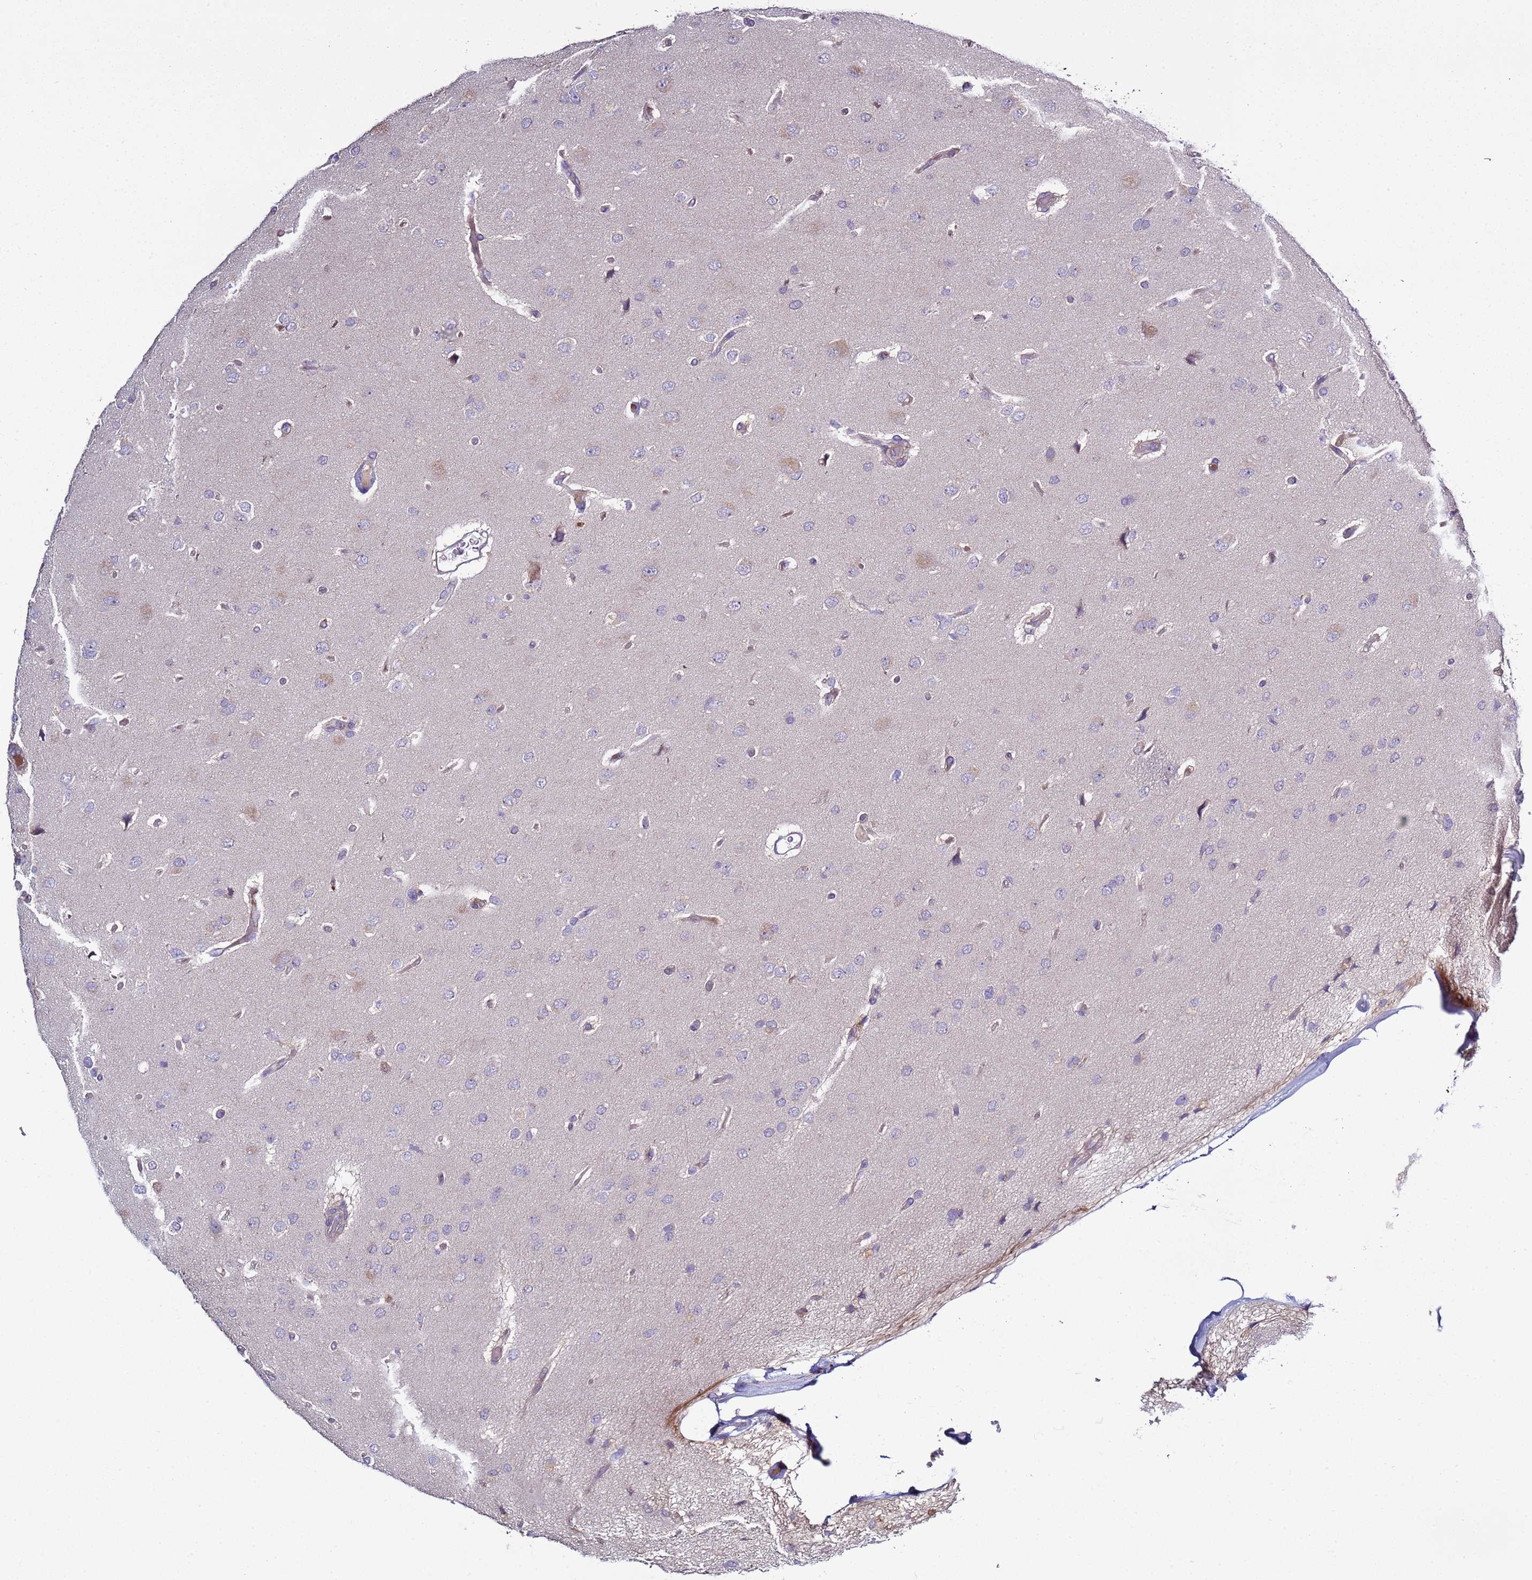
{"staining": {"intensity": "negative", "quantity": "none", "location": "none"}, "tissue": "glioma", "cell_type": "Tumor cells", "image_type": "cancer", "snomed": [{"axis": "morphology", "description": "Glioma, malignant, High grade"}, {"axis": "topography", "description": "Brain"}], "caption": "This is an immunohistochemistry histopathology image of malignant high-grade glioma. There is no positivity in tumor cells.", "gene": "RABL2B", "patient": {"sex": "male", "age": 77}}